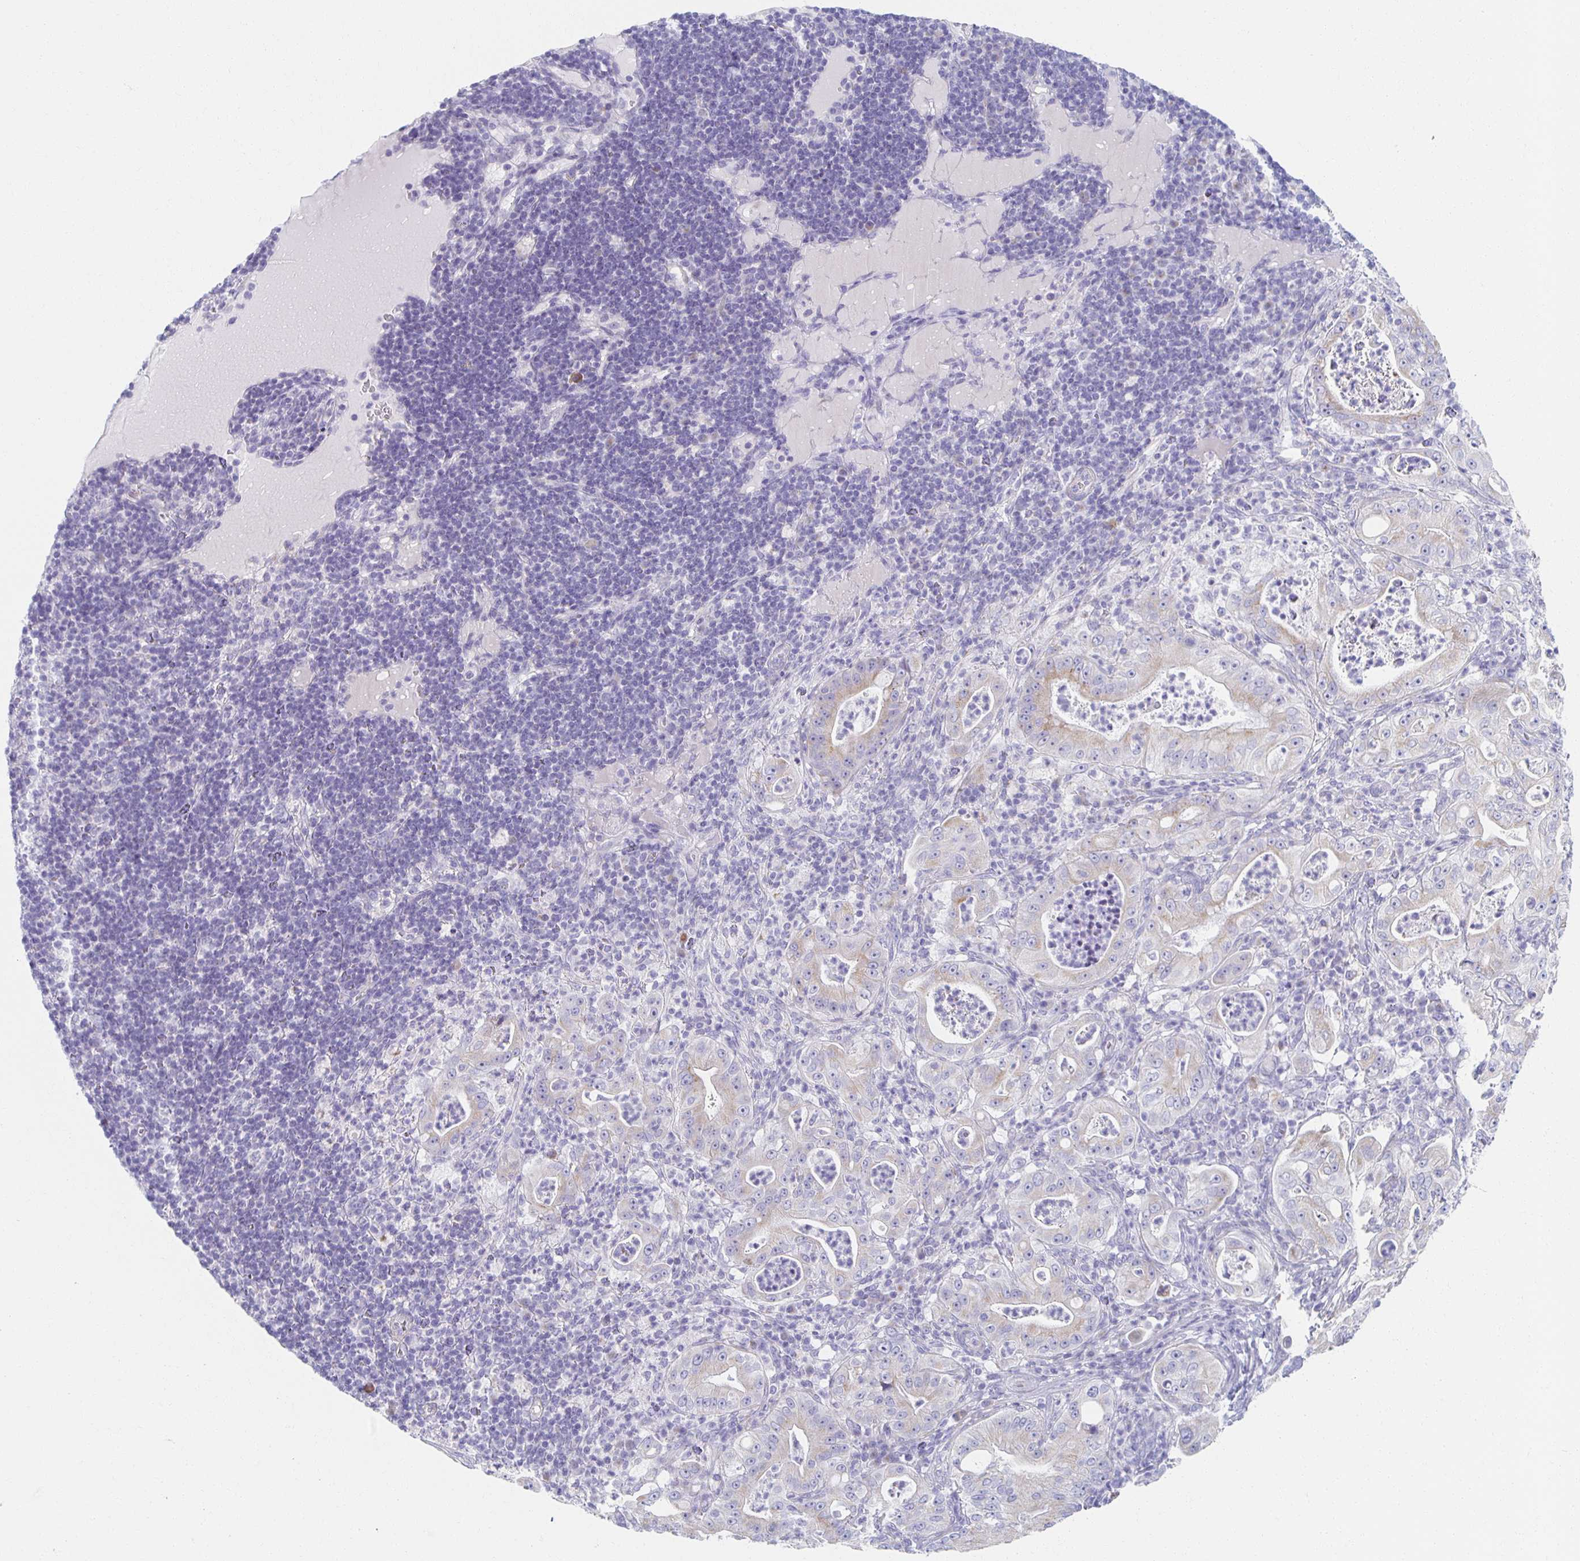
{"staining": {"intensity": "weak", "quantity": "25%-75%", "location": "cytoplasmic/membranous"}, "tissue": "pancreatic cancer", "cell_type": "Tumor cells", "image_type": "cancer", "snomed": [{"axis": "morphology", "description": "Adenocarcinoma, NOS"}, {"axis": "topography", "description": "Pancreas"}], "caption": "Human pancreatic adenocarcinoma stained with a protein marker shows weak staining in tumor cells.", "gene": "TEX44", "patient": {"sex": "male", "age": 71}}